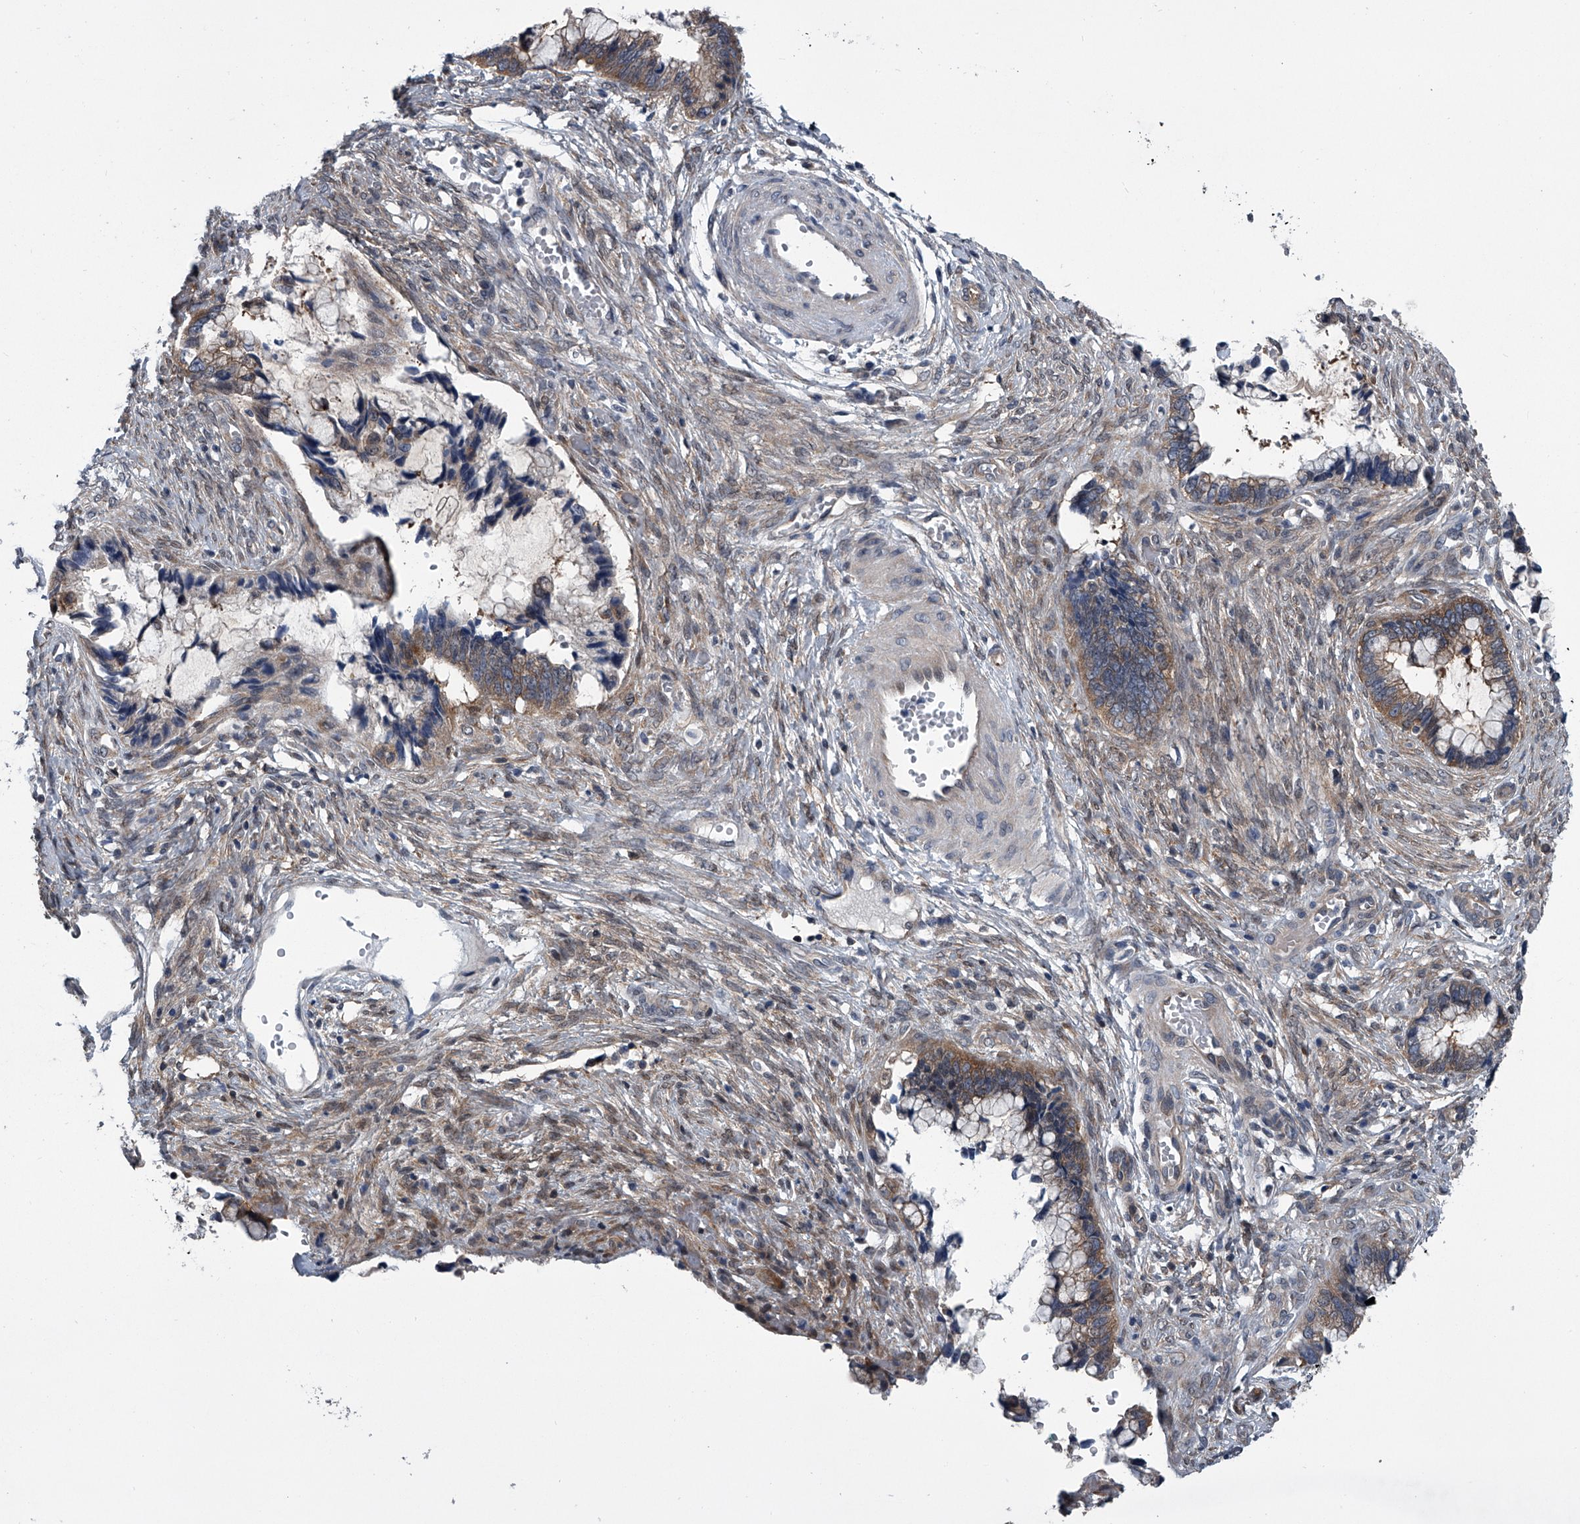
{"staining": {"intensity": "moderate", "quantity": ">75%", "location": "cytoplasmic/membranous"}, "tissue": "cervical cancer", "cell_type": "Tumor cells", "image_type": "cancer", "snomed": [{"axis": "morphology", "description": "Adenocarcinoma, NOS"}, {"axis": "topography", "description": "Cervix"}], "caption": "Immunohistochemistry (IHC) photomicrograph of human cervical adenocarcinoma stained for a protein (brown), which reveals medium levels of moderate cytoplasmic/membranous staining in approximately >75% of tumor cells.", "gene": "PPP2R5D", "patient": {"sex": "female", "age": 44}}